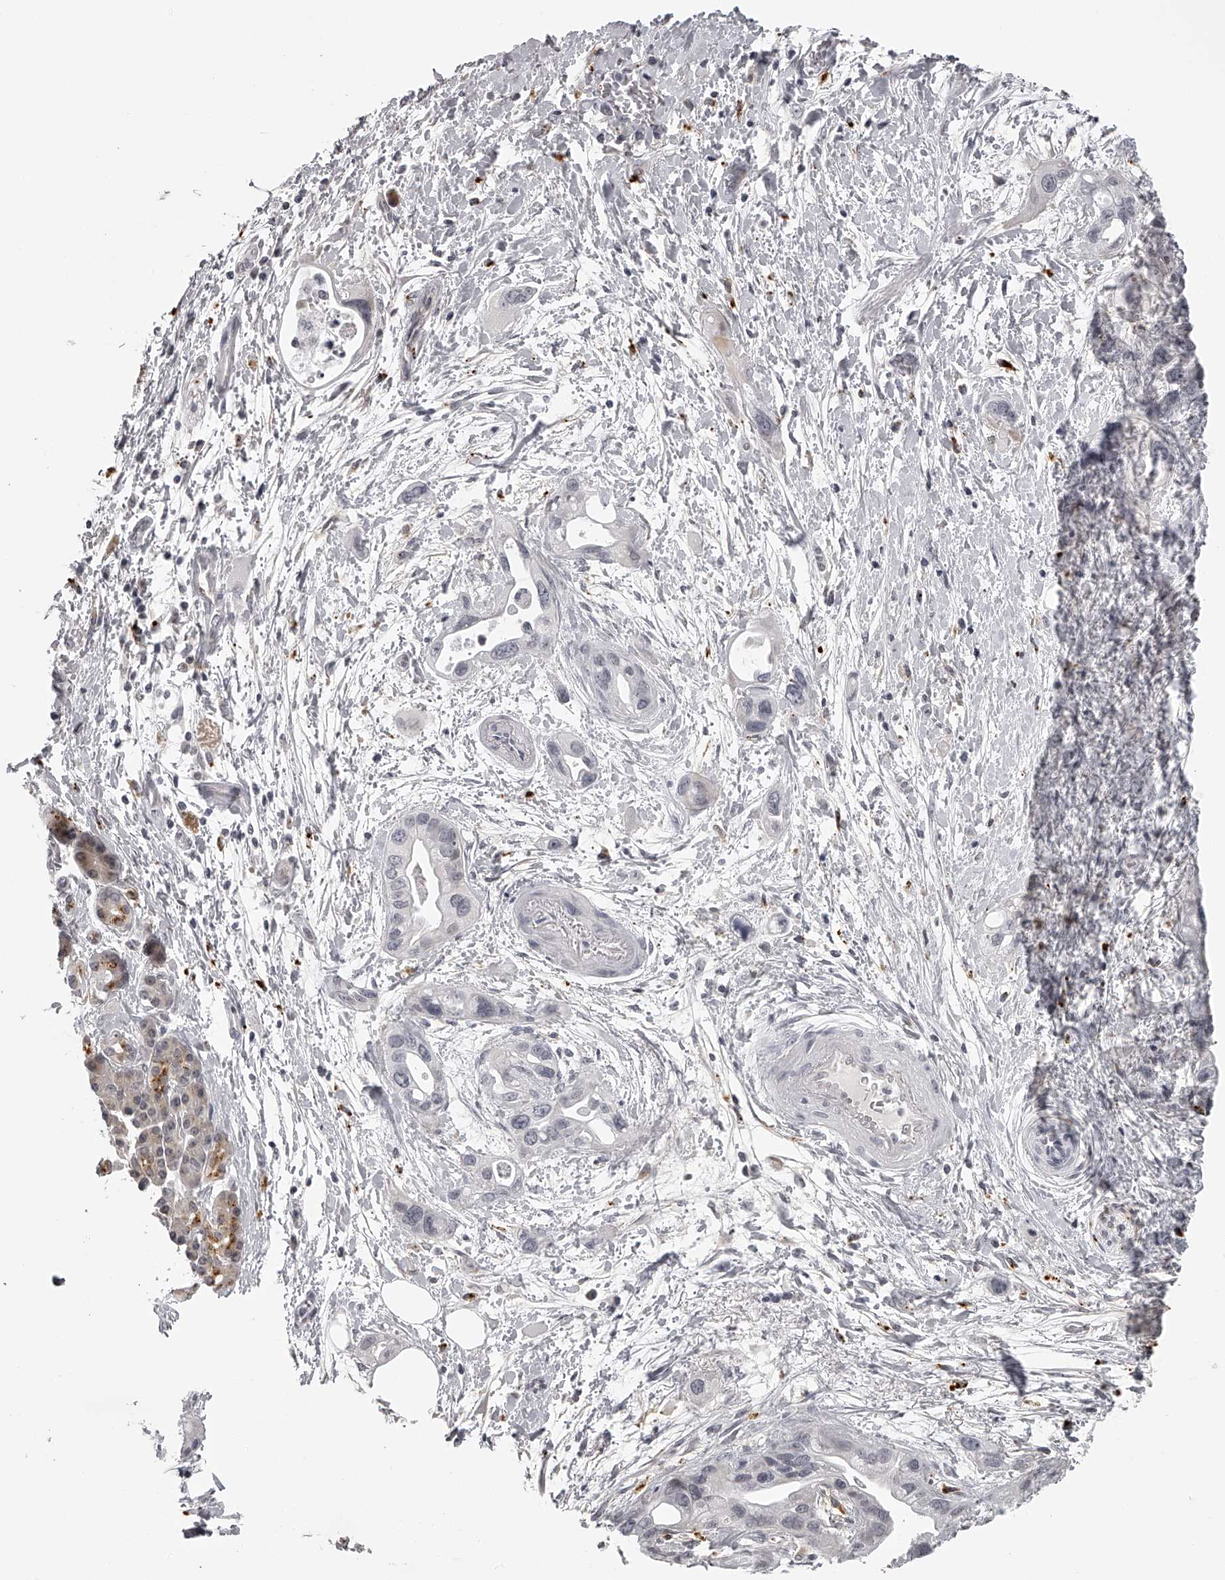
{"staining": {"intensity": "negative", "quantity": "none", "location": "none"}, "tissue": "pancreatic cancer", "cell_type": "Tumor cells", "image_type": "cancer", "snomed": [{"axis": "morphology", "description": "Adenocarcinoma, NOS"}, {"axis": "topography", "description": "Pancreas"}], "caption": "Immunohistochemical staining of human pancreatic cancer shows no significant positivity in tumor cells. (Brightfield microscopy of DAB (3,3'-diaminobenzidine) immunohistochemistry (IHC) at high magnification).", "gene": "RNF220", "patient": {"sex": "female", "age": 77}}